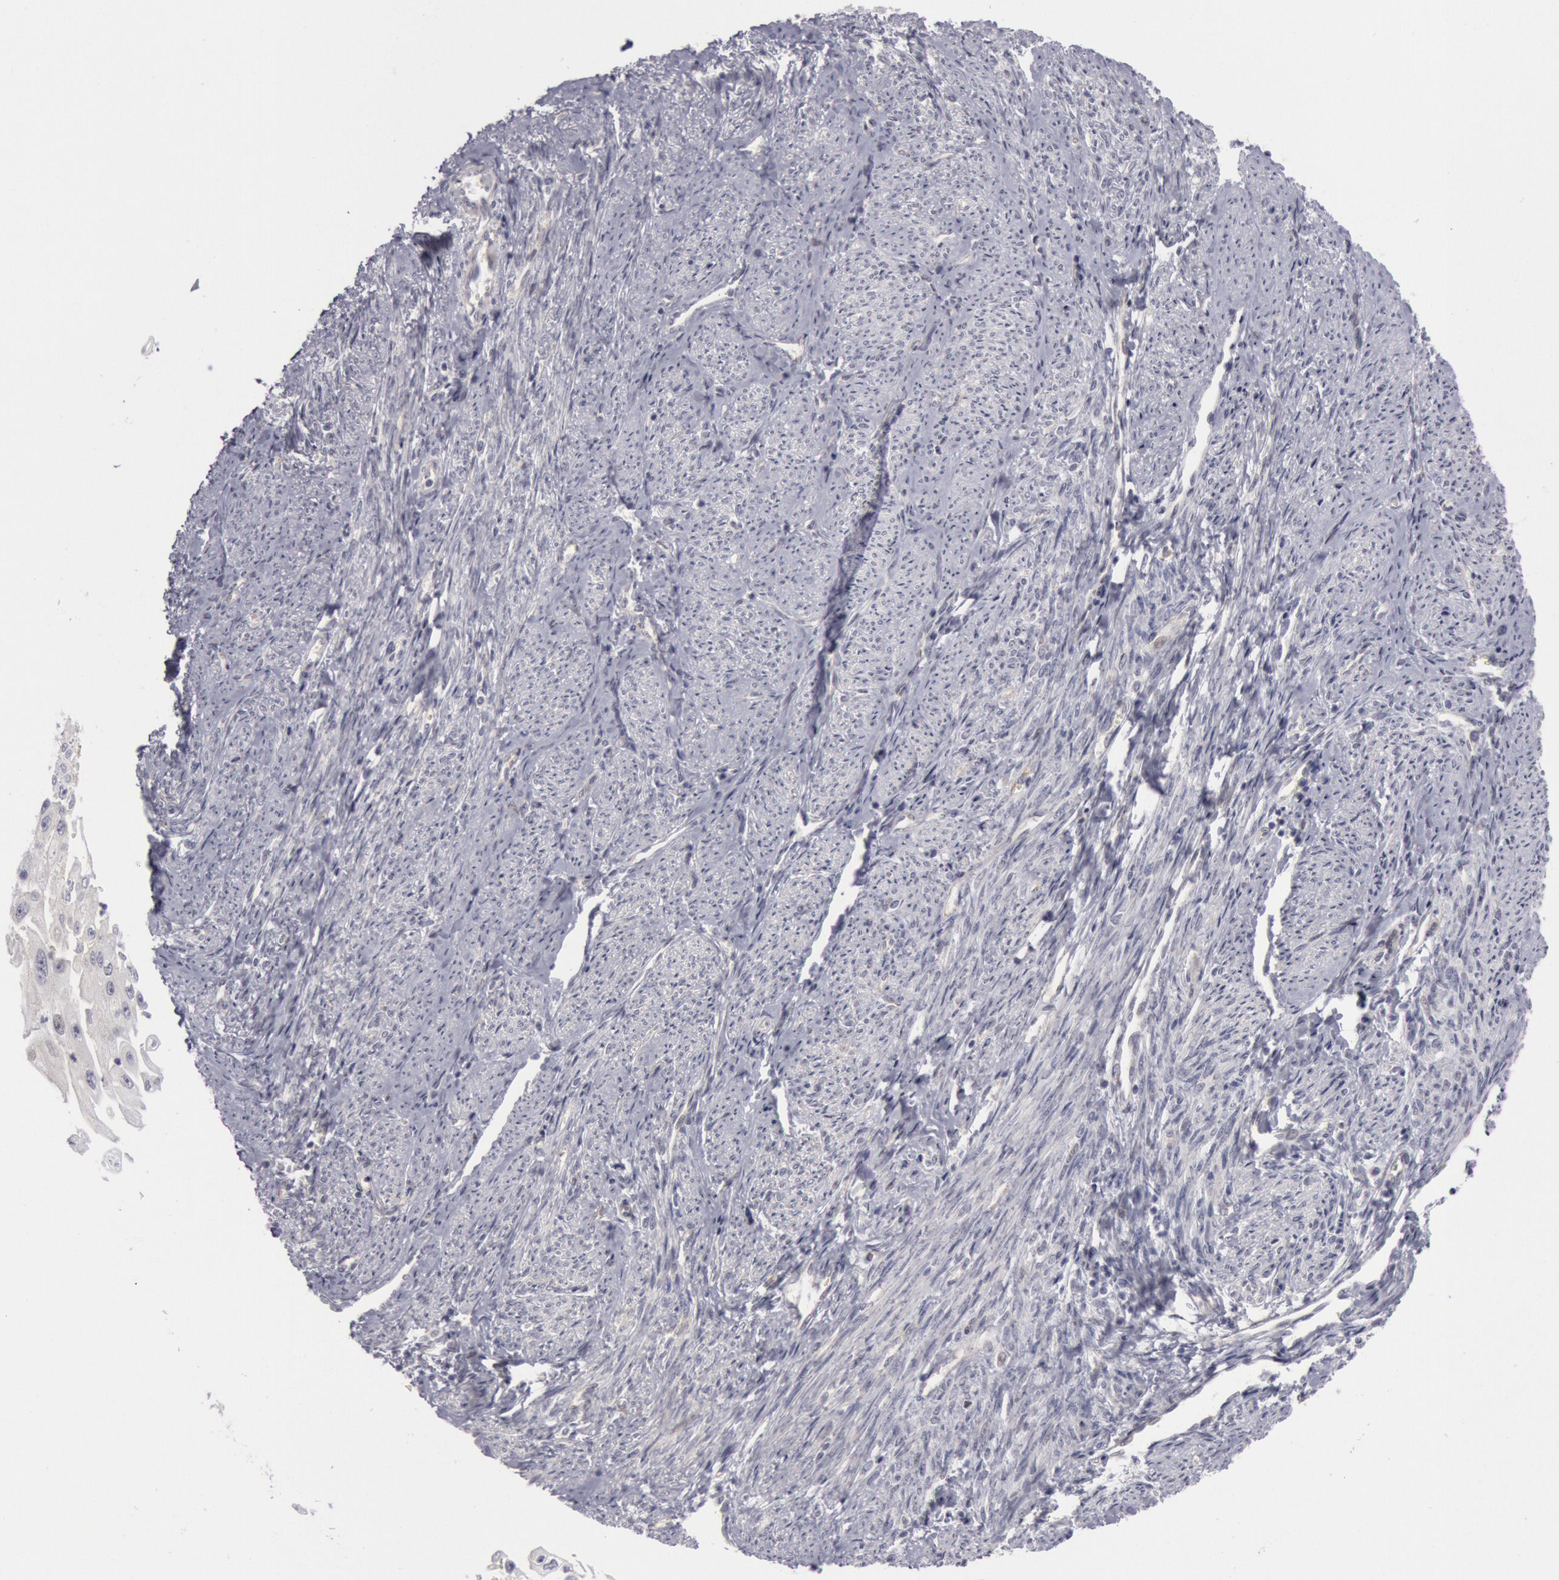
{"staining": {"intensity": "negative", "quantity": "none", "location": "none"}, "tissue": "endometrial cancer", "cell_type": "Tumor cells", "image_type": "cancer", "snomed": [{"axis": "morphology", "description": "Adenocarcinoma, NOS"}, {"axis": "topography", "description": "Endometrium"}], "caption": "The image displays no significant staining in tumor cells of endometrial cancer.", "gene": "JOSD1", "patient": {"sex": "female", "age": 75}}